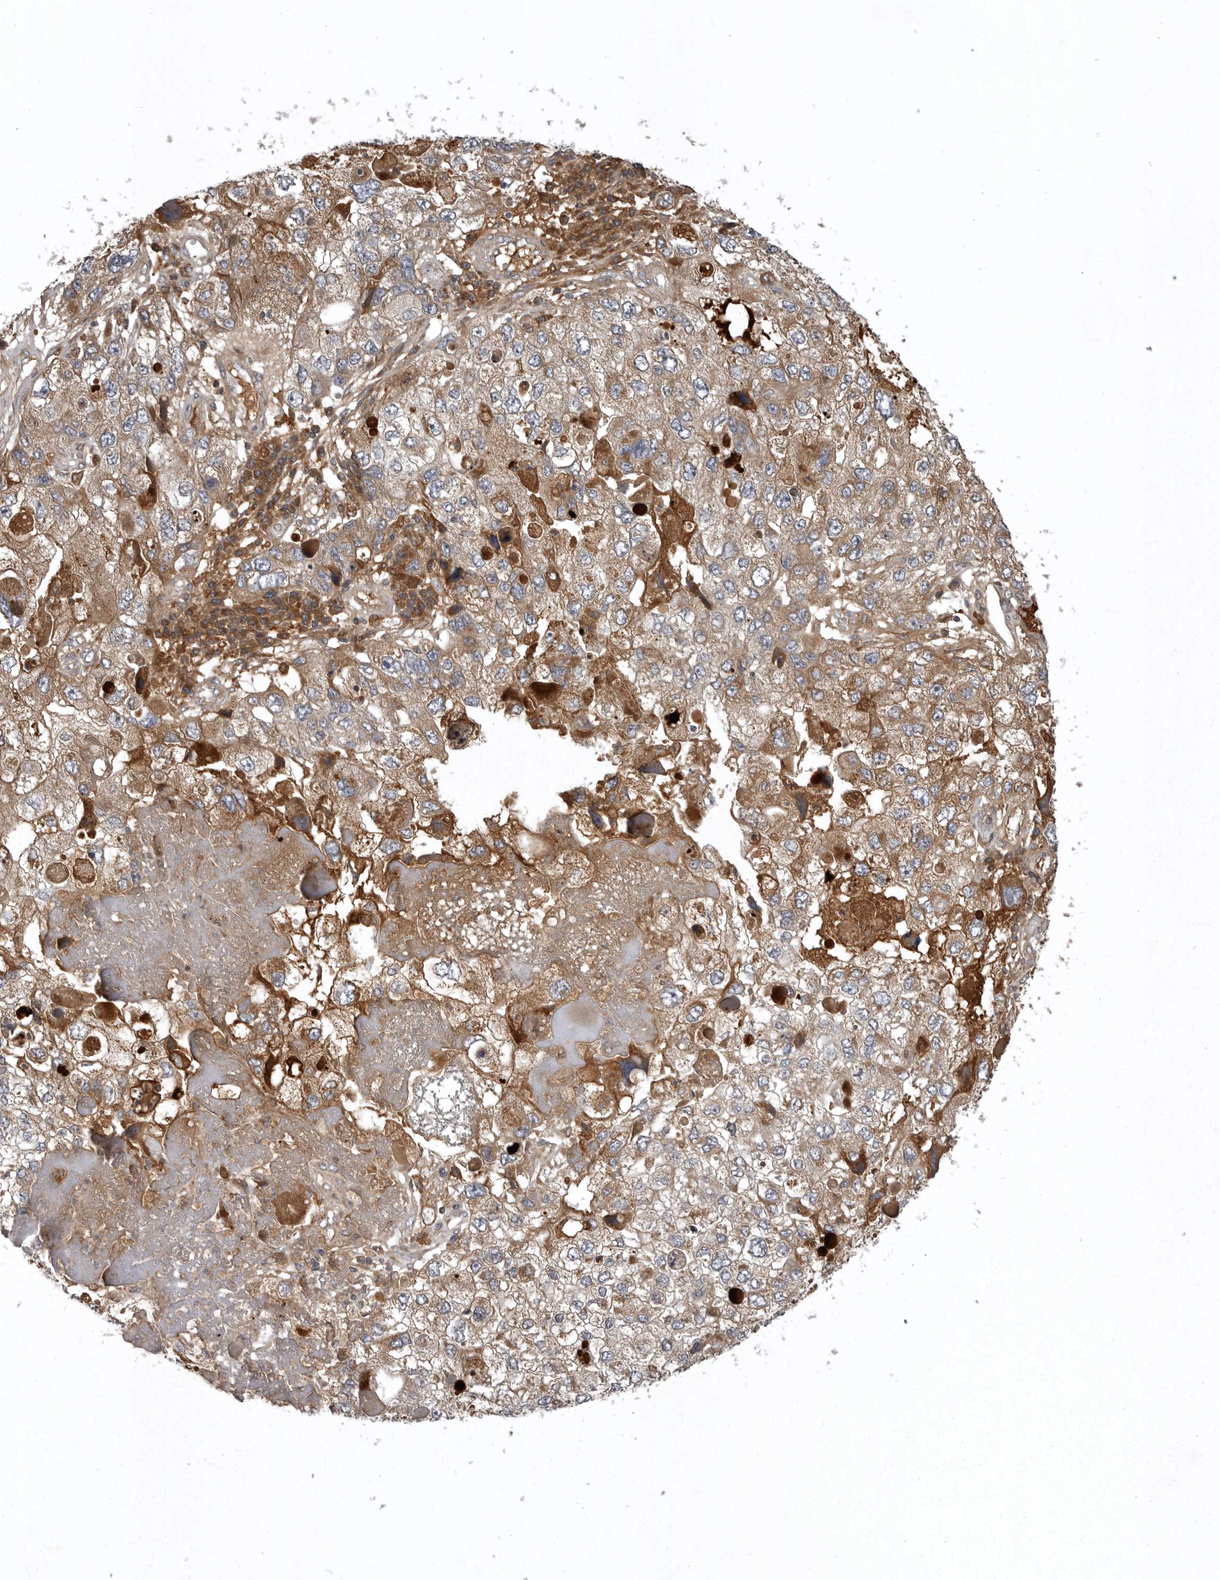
{"staining": {"intensity": "moderate", "quantity": "25%-75%", "location": "cytoplasmic/membranous"}, "tissue": "endometrial cancer", "cell_type": "Tumor cells", "image_type": "cancer", "snomed": [{"axis": "morphology", "description": "Adenocarcinoma, NOS"}, {"axis": "topography", "description": "Endometrium"}], "caption": "Brown immunohistochemical staining in human adenocarcinoma (endometrial) displays moderate cytoplasmic/membranous positivity in about 25%-75% of tumor cells.", "gene": "GPR31", "patient": {"sex": "female", "age": 49}}